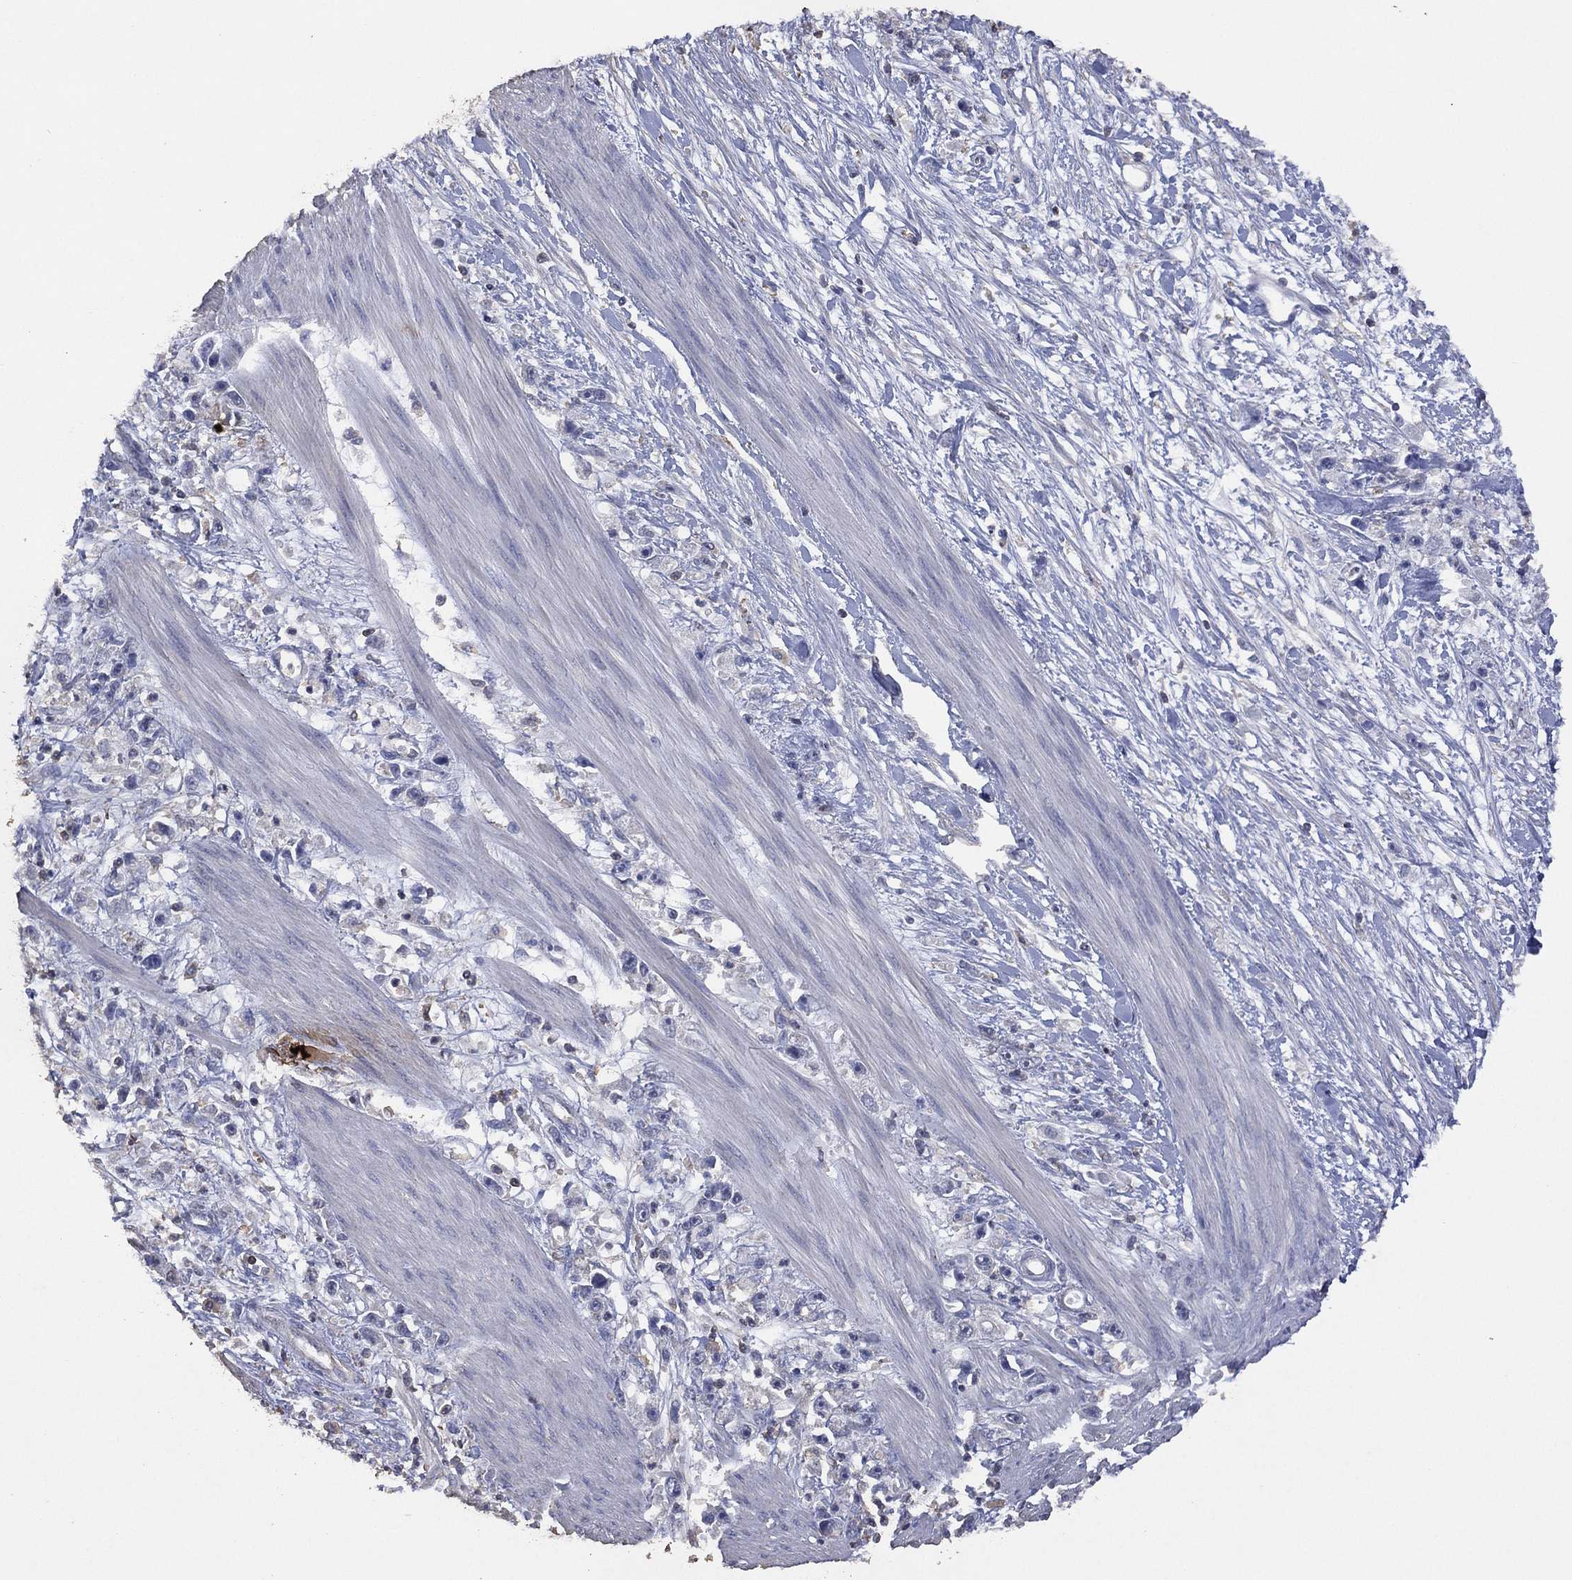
{"staining": {"intensity": "negative", "quantity": "none", "location": "none"}, "tissue": "stomach cancer", "cell_type": "Tumor cells", "image_type": "cancer", "snomed": [{"axis": "morphology", "description": "Adenocarcinoma, NOS"}, {"axis": "topography", "description": "Stomach"}], "caption": "Tumor cells show no significant protein positivity in adenocarcinoma (stomach).", "gene": "ADPRHL1", "patient": {"sex": "female", "age": 59}}